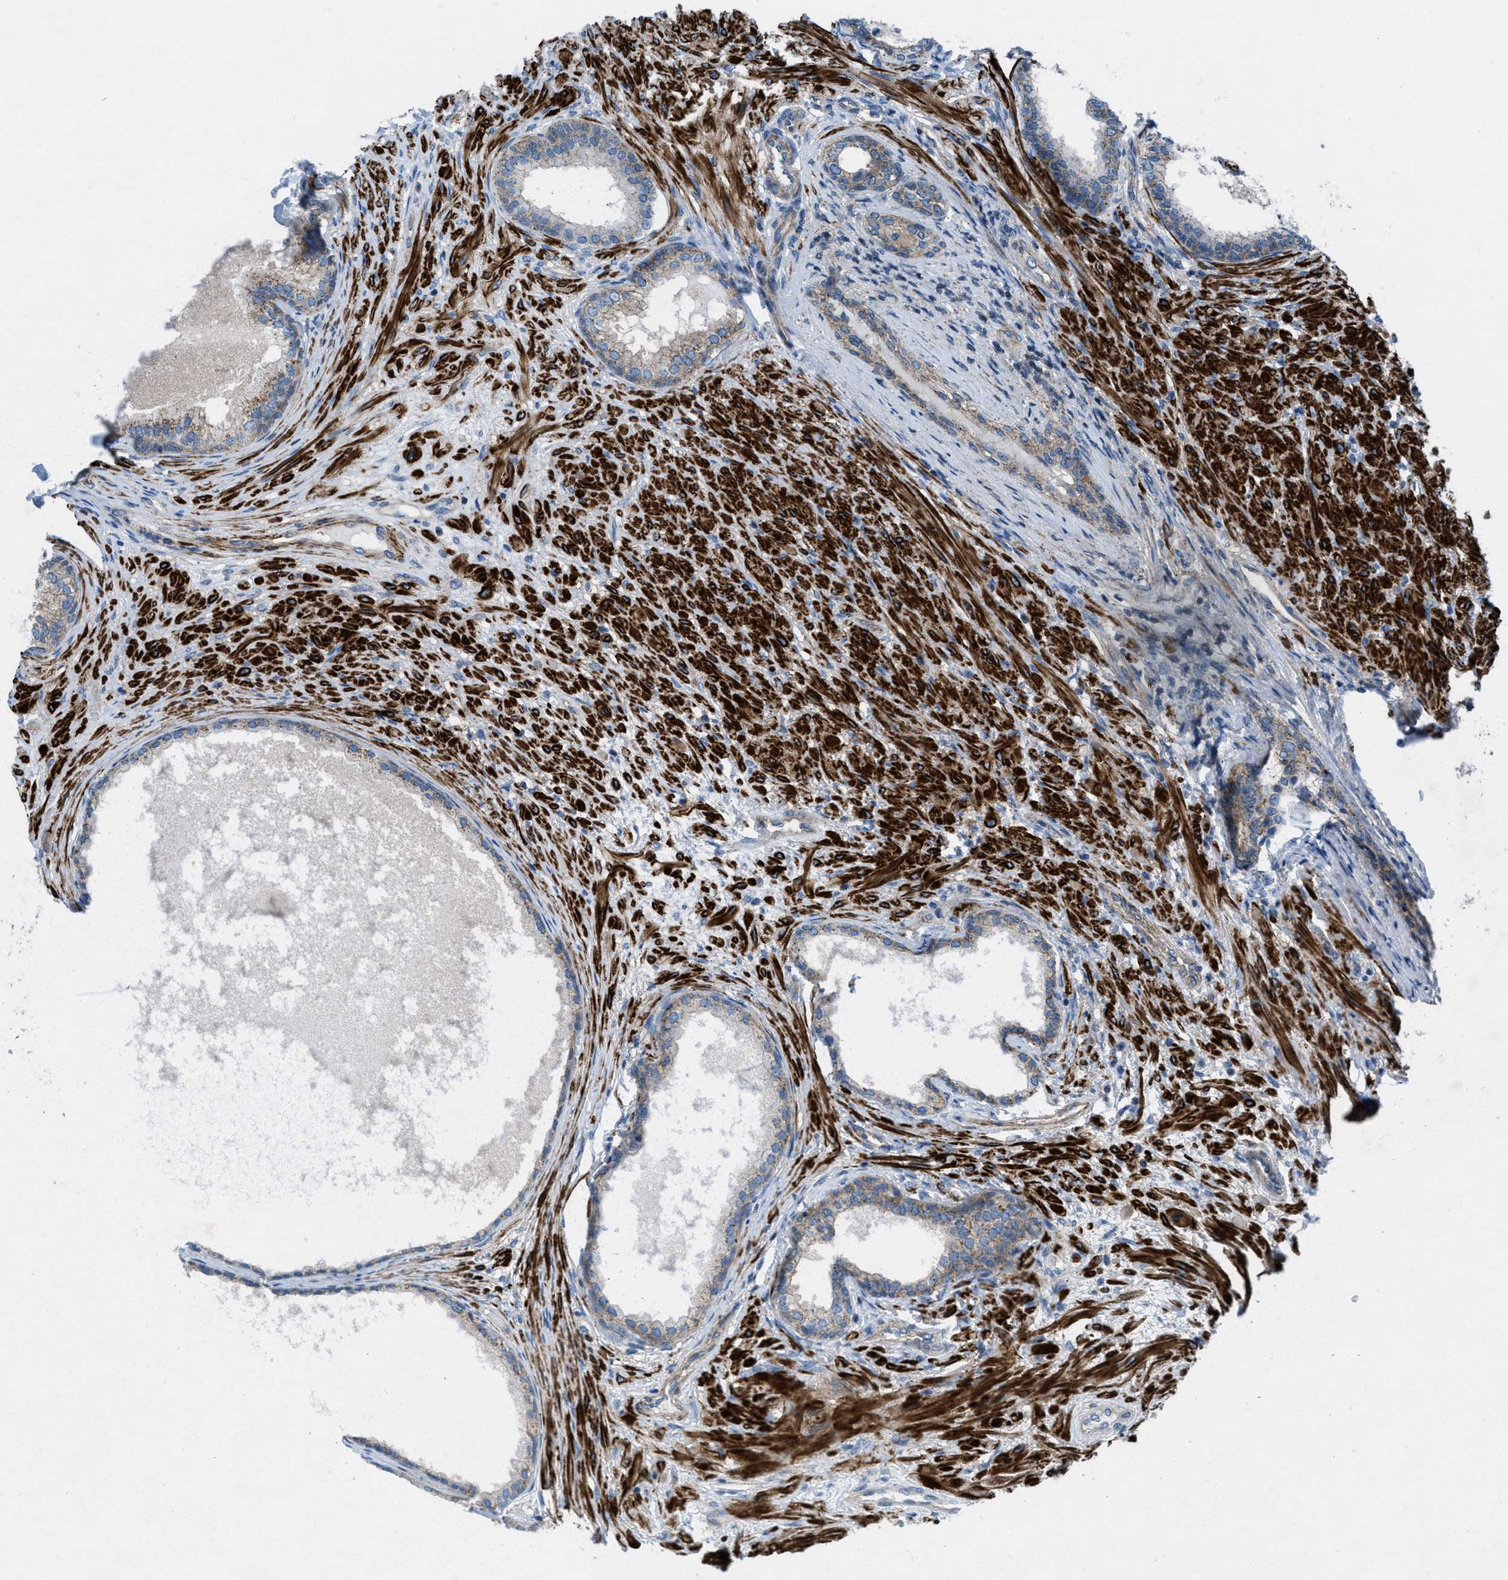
{"staining": {"intensity": "weak", "quantity": ">75%", "location": "cytoplasmic/membranous"}, "tissue": "prostate", "cell_type": "Glandular cells", "image_type": "normal", "snomed": [{"axis": "morphology", "description": "Normal tissue, NOS"}, {"axis": "topography", "description": "Prostate"}], "caption": "Immunohistochemical staining of normal prostate displays weak cytoplasmic/membranous protein staining in approximately >75% of glandular cells.", "gene": "MFSD13A", "patient": {"sex": "male", "age": 76}}